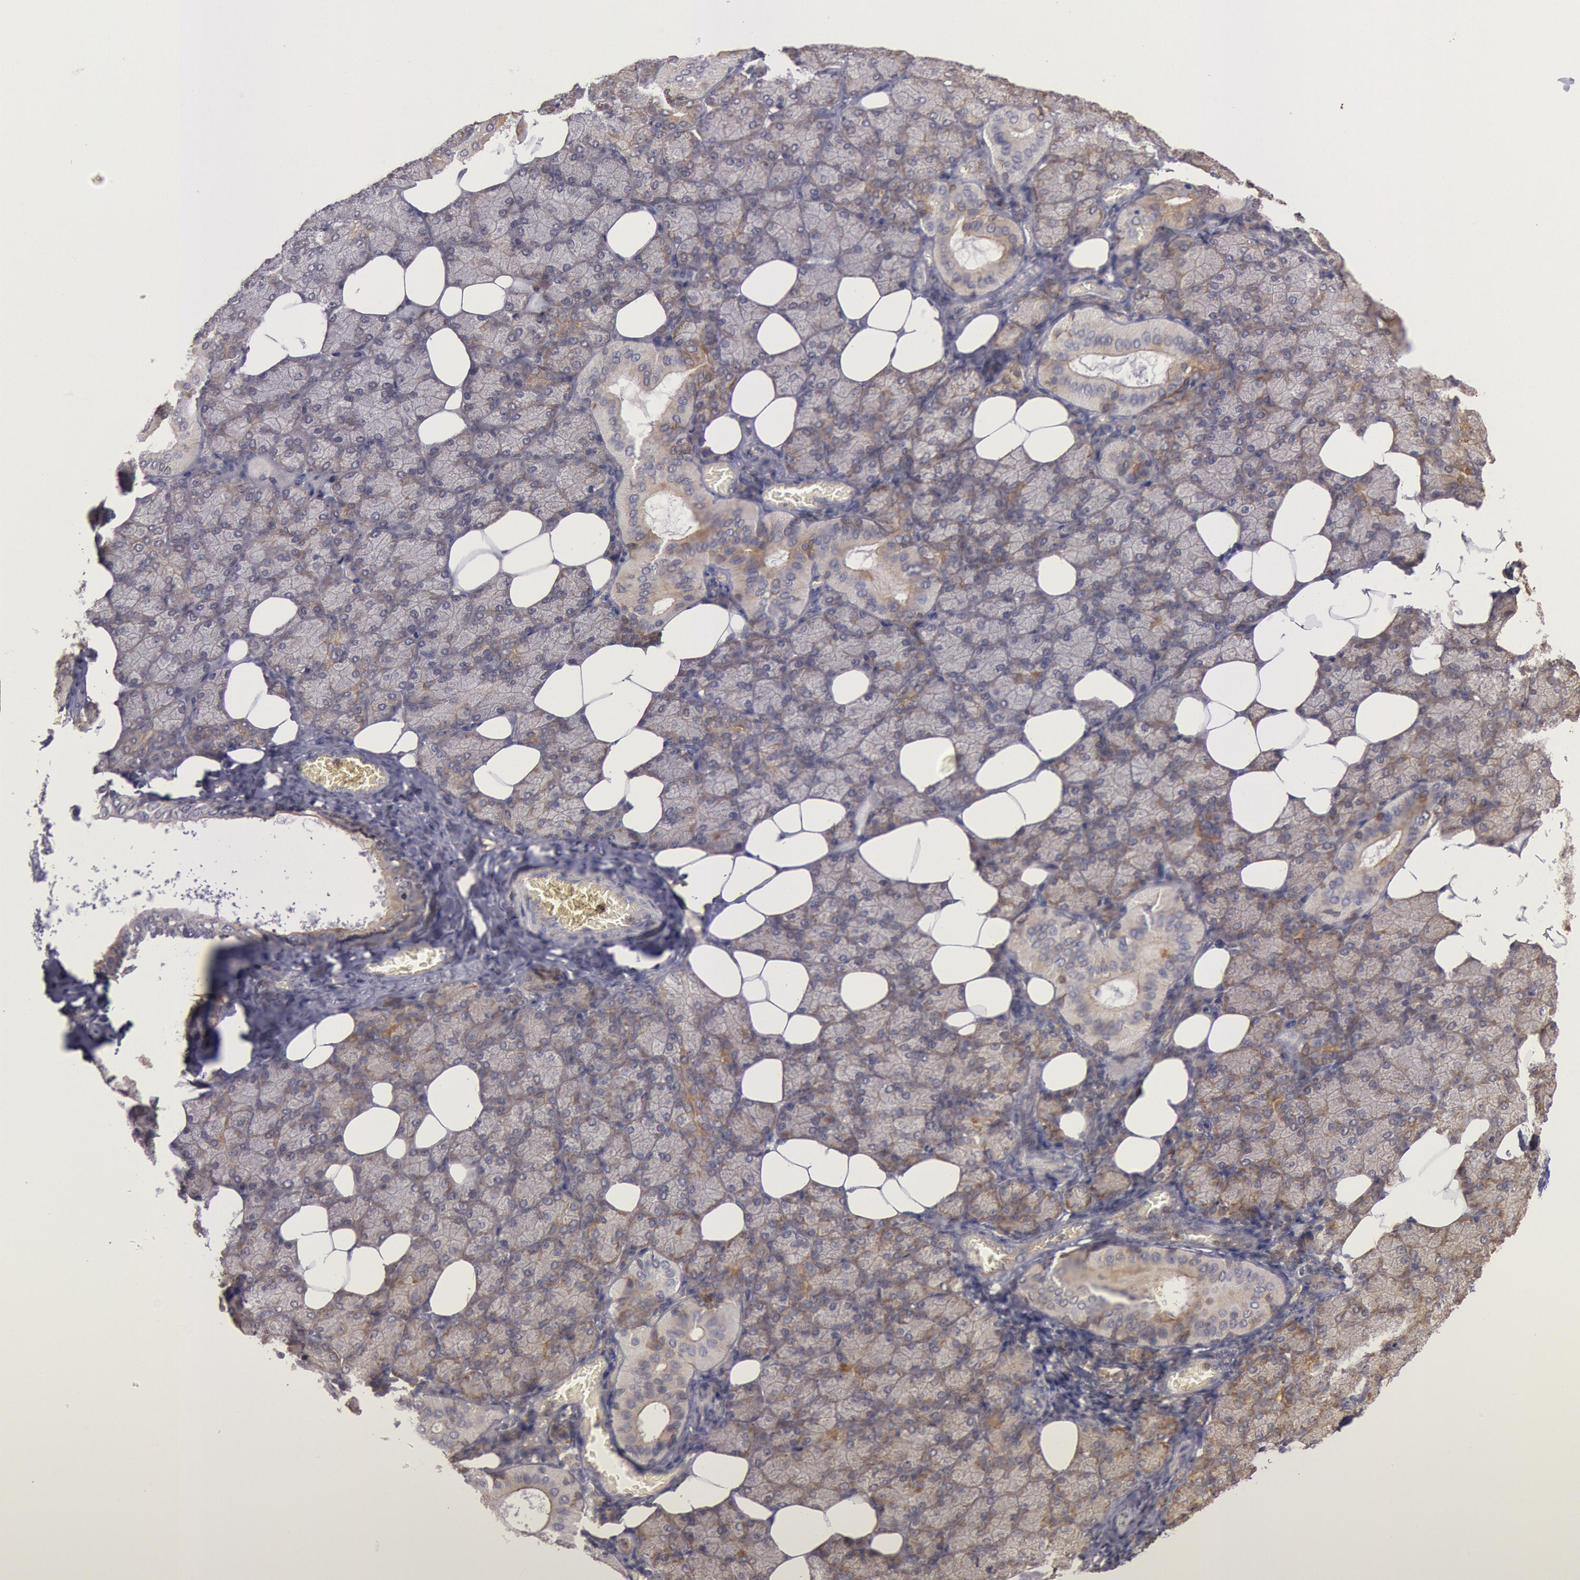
{"staining": {"intensity": "moderate", "quantity": ">75%", "location": "cytoplasmic/membranous"}, "tissue": "salivary gland", "cell_type": "Glandular cells", "image_type": "normal", "snomed": [{"axis": "morphology", "description": "Normal tissue, NOS"}, {"axis": "topography", "description": "Lymph node"}, {"axis": "topography", "description": "Salivary gland"}], "caption": "Immunohistochemistry of unremarkable salivary gland exhibits medium levels of moderate cytoplasmic/membranous positivity in approximately >75% of glandular cells. (IHC, brightfield microscopy, high magnification).", "gene": "PLA2G6", "patient": {"sex": "male", "age": 8}}